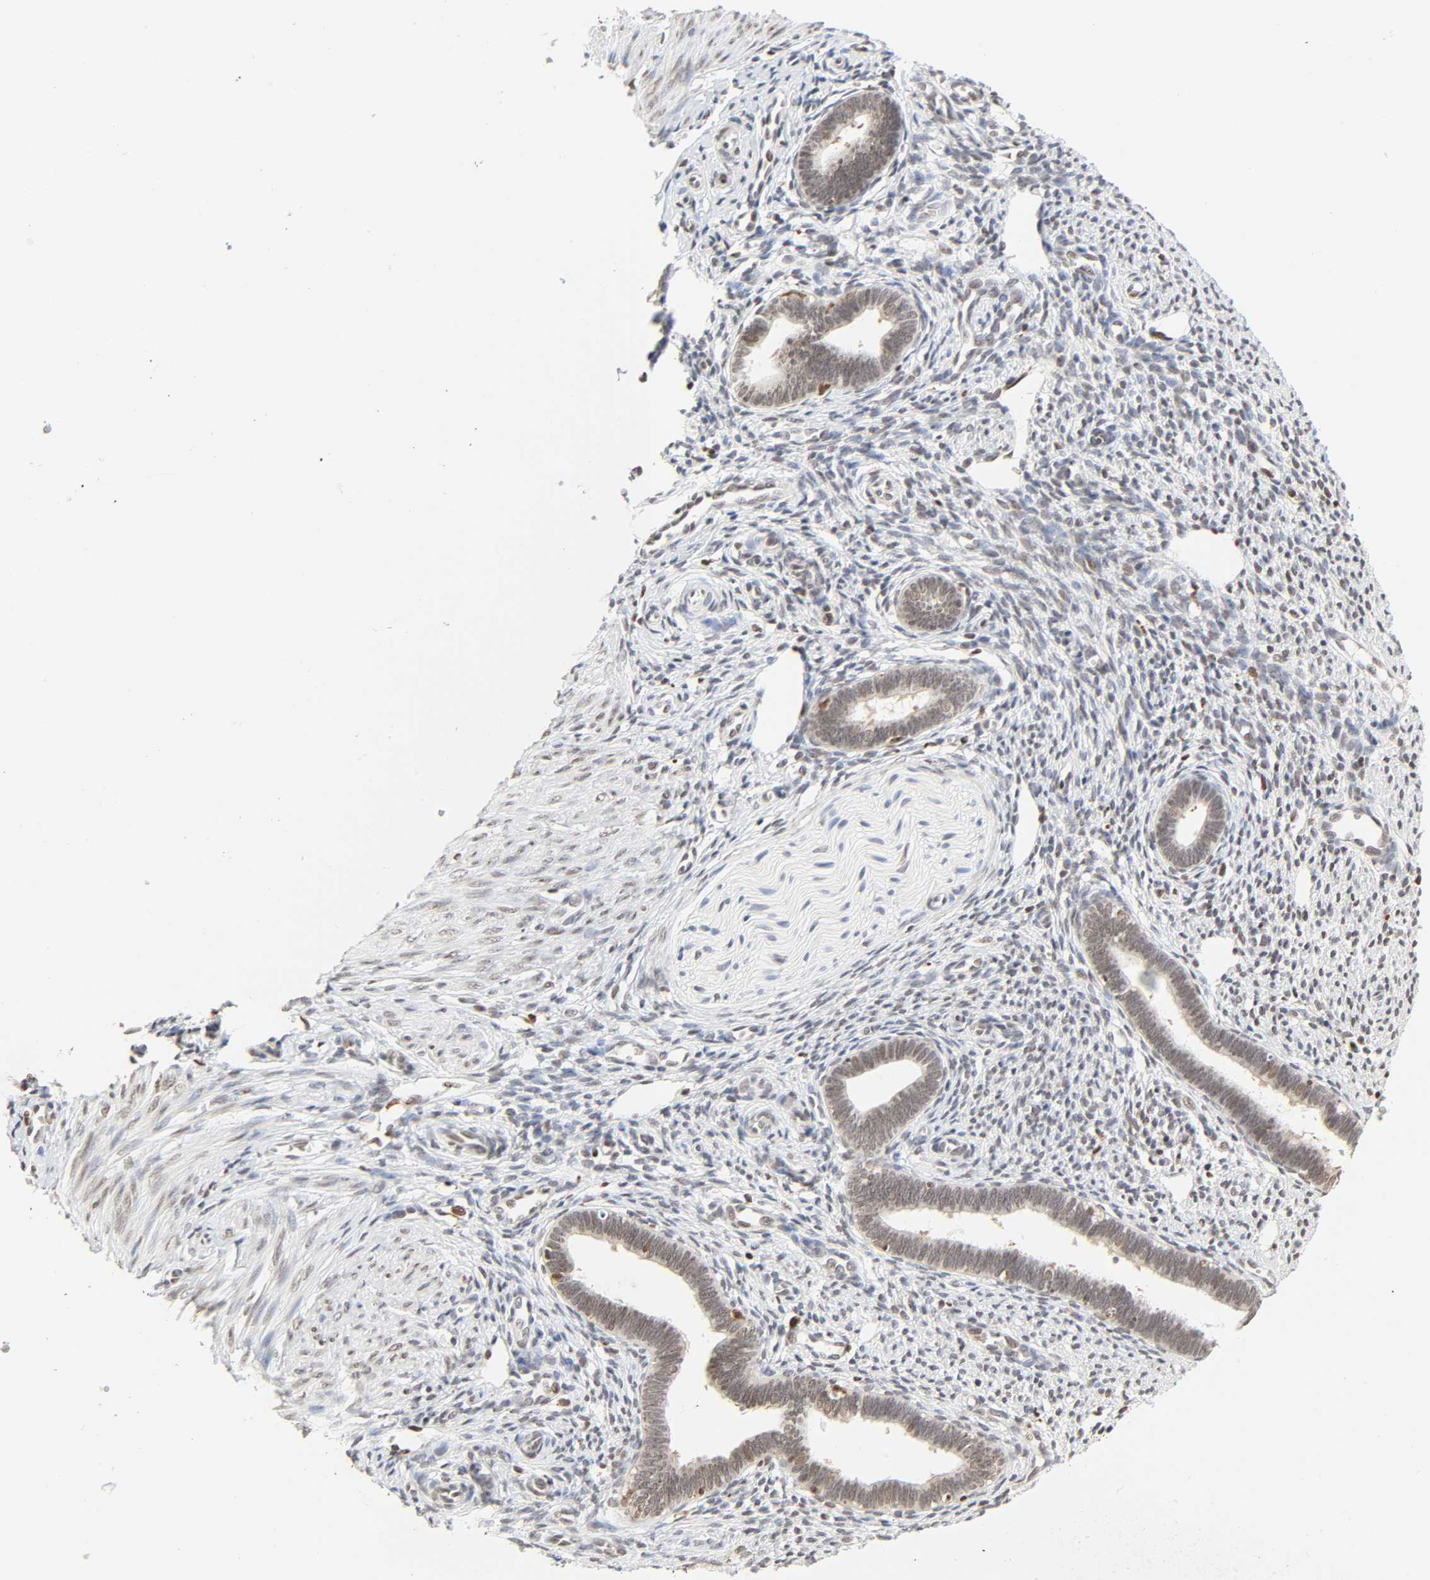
{"staining": {"intensity": "negative", "quantity": "none", "location": "none"}, "tissue": "endometrium", "cell_type": "Cells in endometrial stroma", "image_type": "normal", "snomed": [{"axis": "morphology", "description": "Normal tissue, NOS"}, {"axis": "topography", "description": "Endometrium"}], "caption": "Micrograph shows no protein expression in cells in endometrial stroma of normal endometrium. (DAB IHC visualized using brightfield microscopy, high magnification).", "gene": "DAZAP1", "patient": {"sex": "female", "age": 27}}